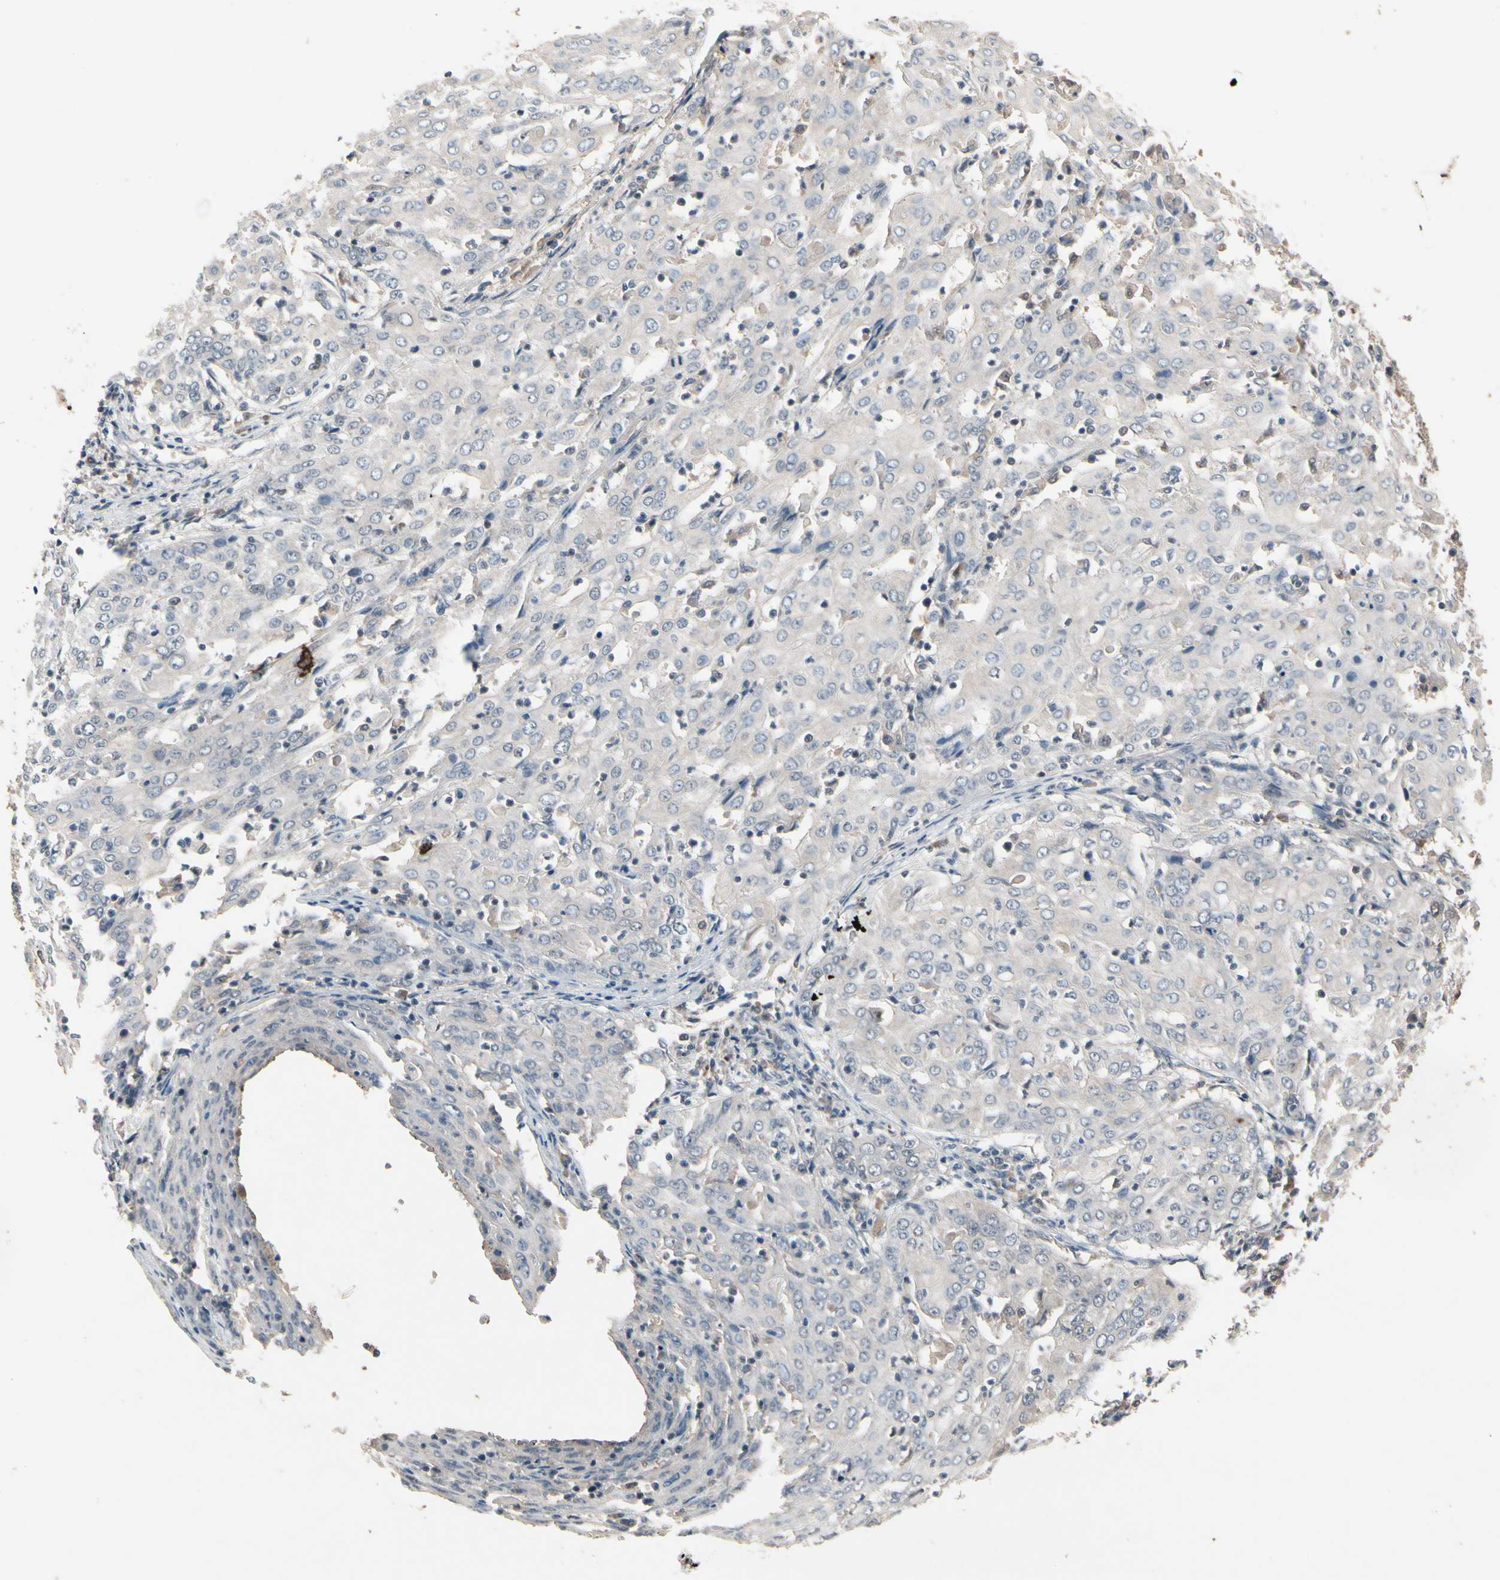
{"staining": {"intensity": "weak", "quantity": ">75%", "location": "cytoplasmic/membranous"}, "tissue": "cervical cancer", "cell_type": "Tumor cells", "image_type": "cancer", "snomed": [{"axis": "morphology", "description": "Squamous cell carcinoma, NOS"}, {"axis": "topography", "description": "Cervix"}], "caption": "Weak cytoplasmic/membranous expression is identified in approximately >75% of tumor cells in cervical cancer. (DAB IHC, brown staining for protein, blue staining for nuclei).", "gene": "NSF", "patient": {"sex": "female", "age": 39}}